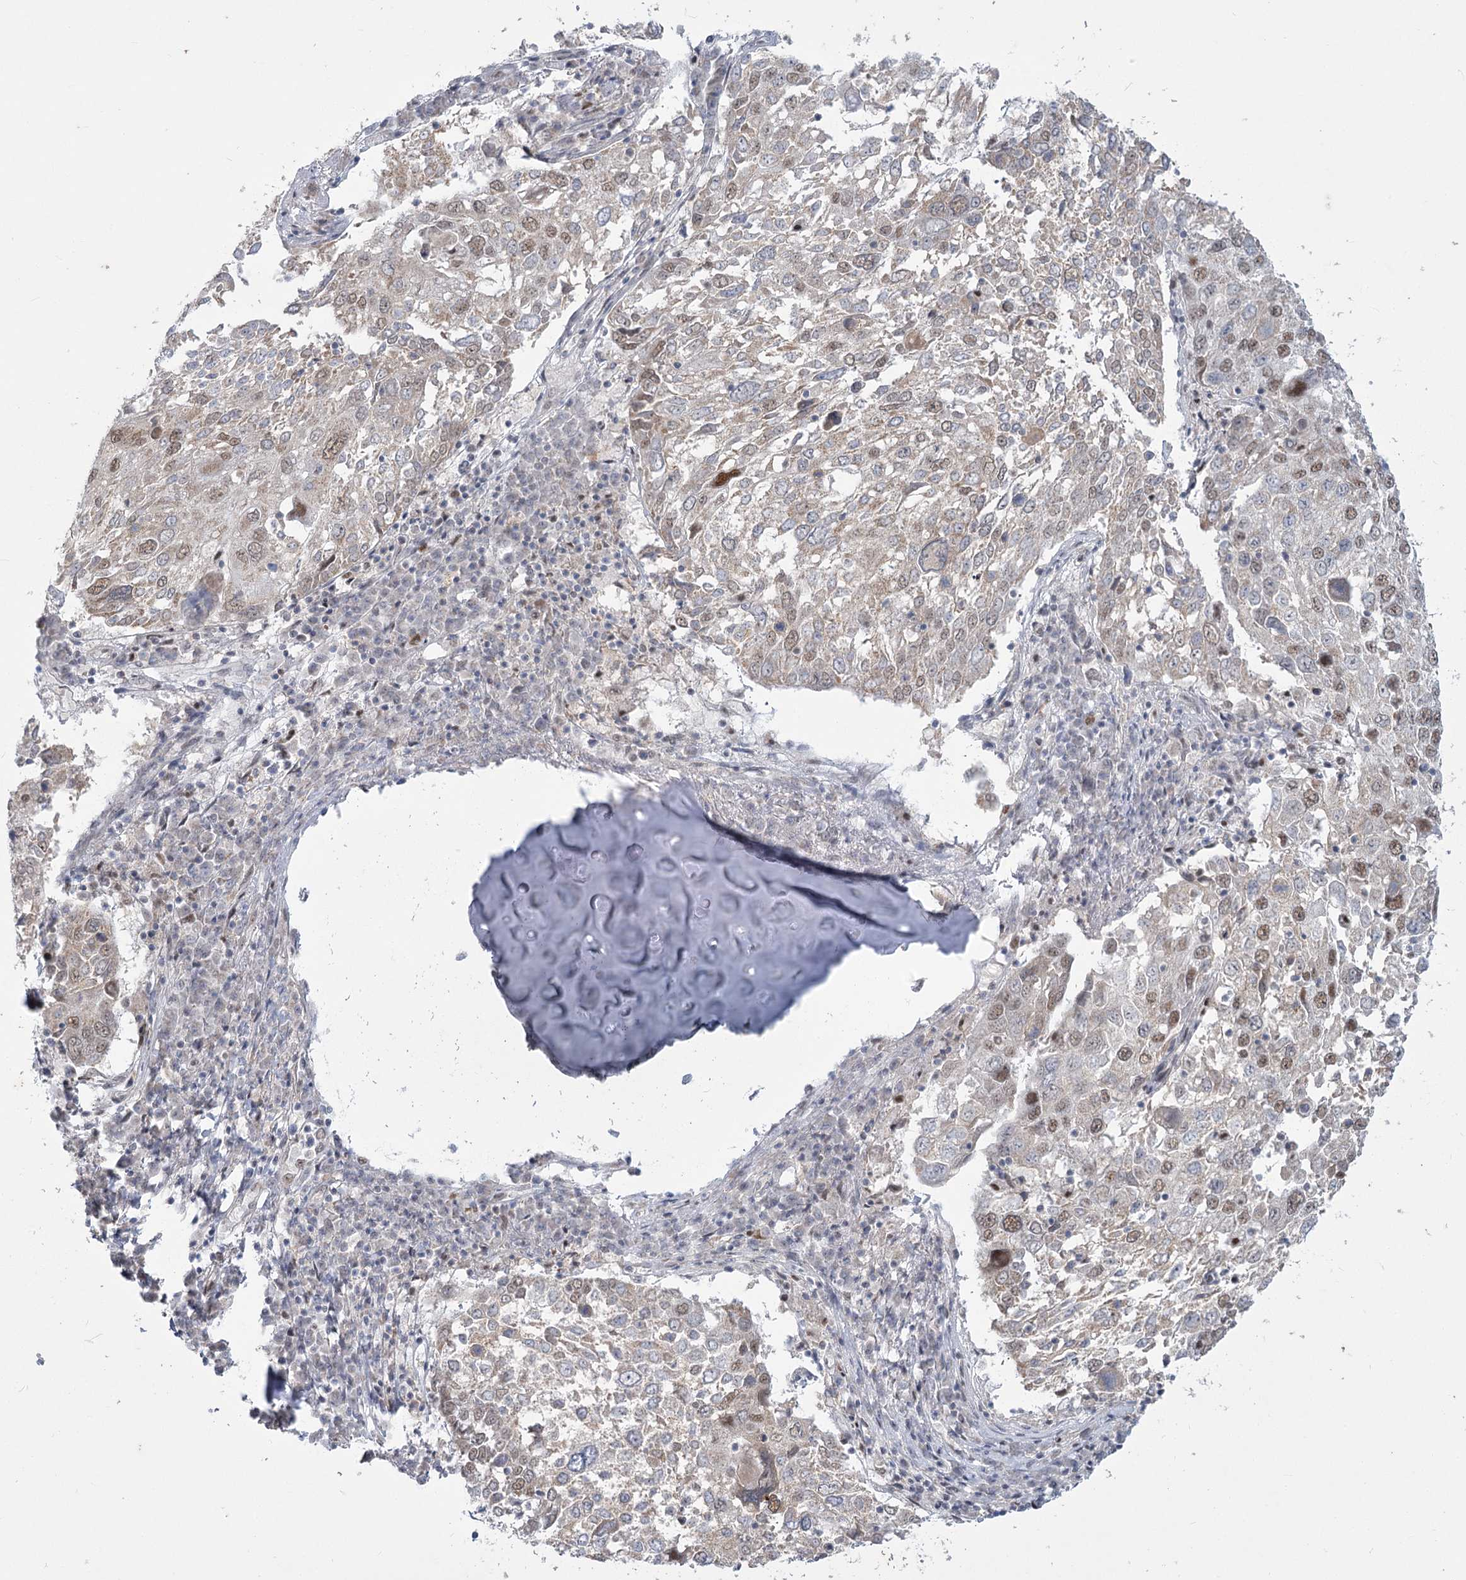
{"staining": {"intensity": "moderate", "quantity": "<25%", "location": "nuclear"}, "tissue": "lung cancer", "cell_type": "Tumor cells", "image_type": "cancer", "snomed": [{"axis": "morphology", "description": "Squamous cell carcinoma, NOS"}, {"axis": "topography", "description": "Lung"}], "caption": "Immunohistochemical staining of lung cancer displays moderate nuclear protein expression in approximately <25% of tumor cells. (DAB (3,3'-diaminobenzidine) = brown stain, brightfield microscopy at high magnification).", "gene": "MTG1", "patient": {"sex": "male", "age": 65}}